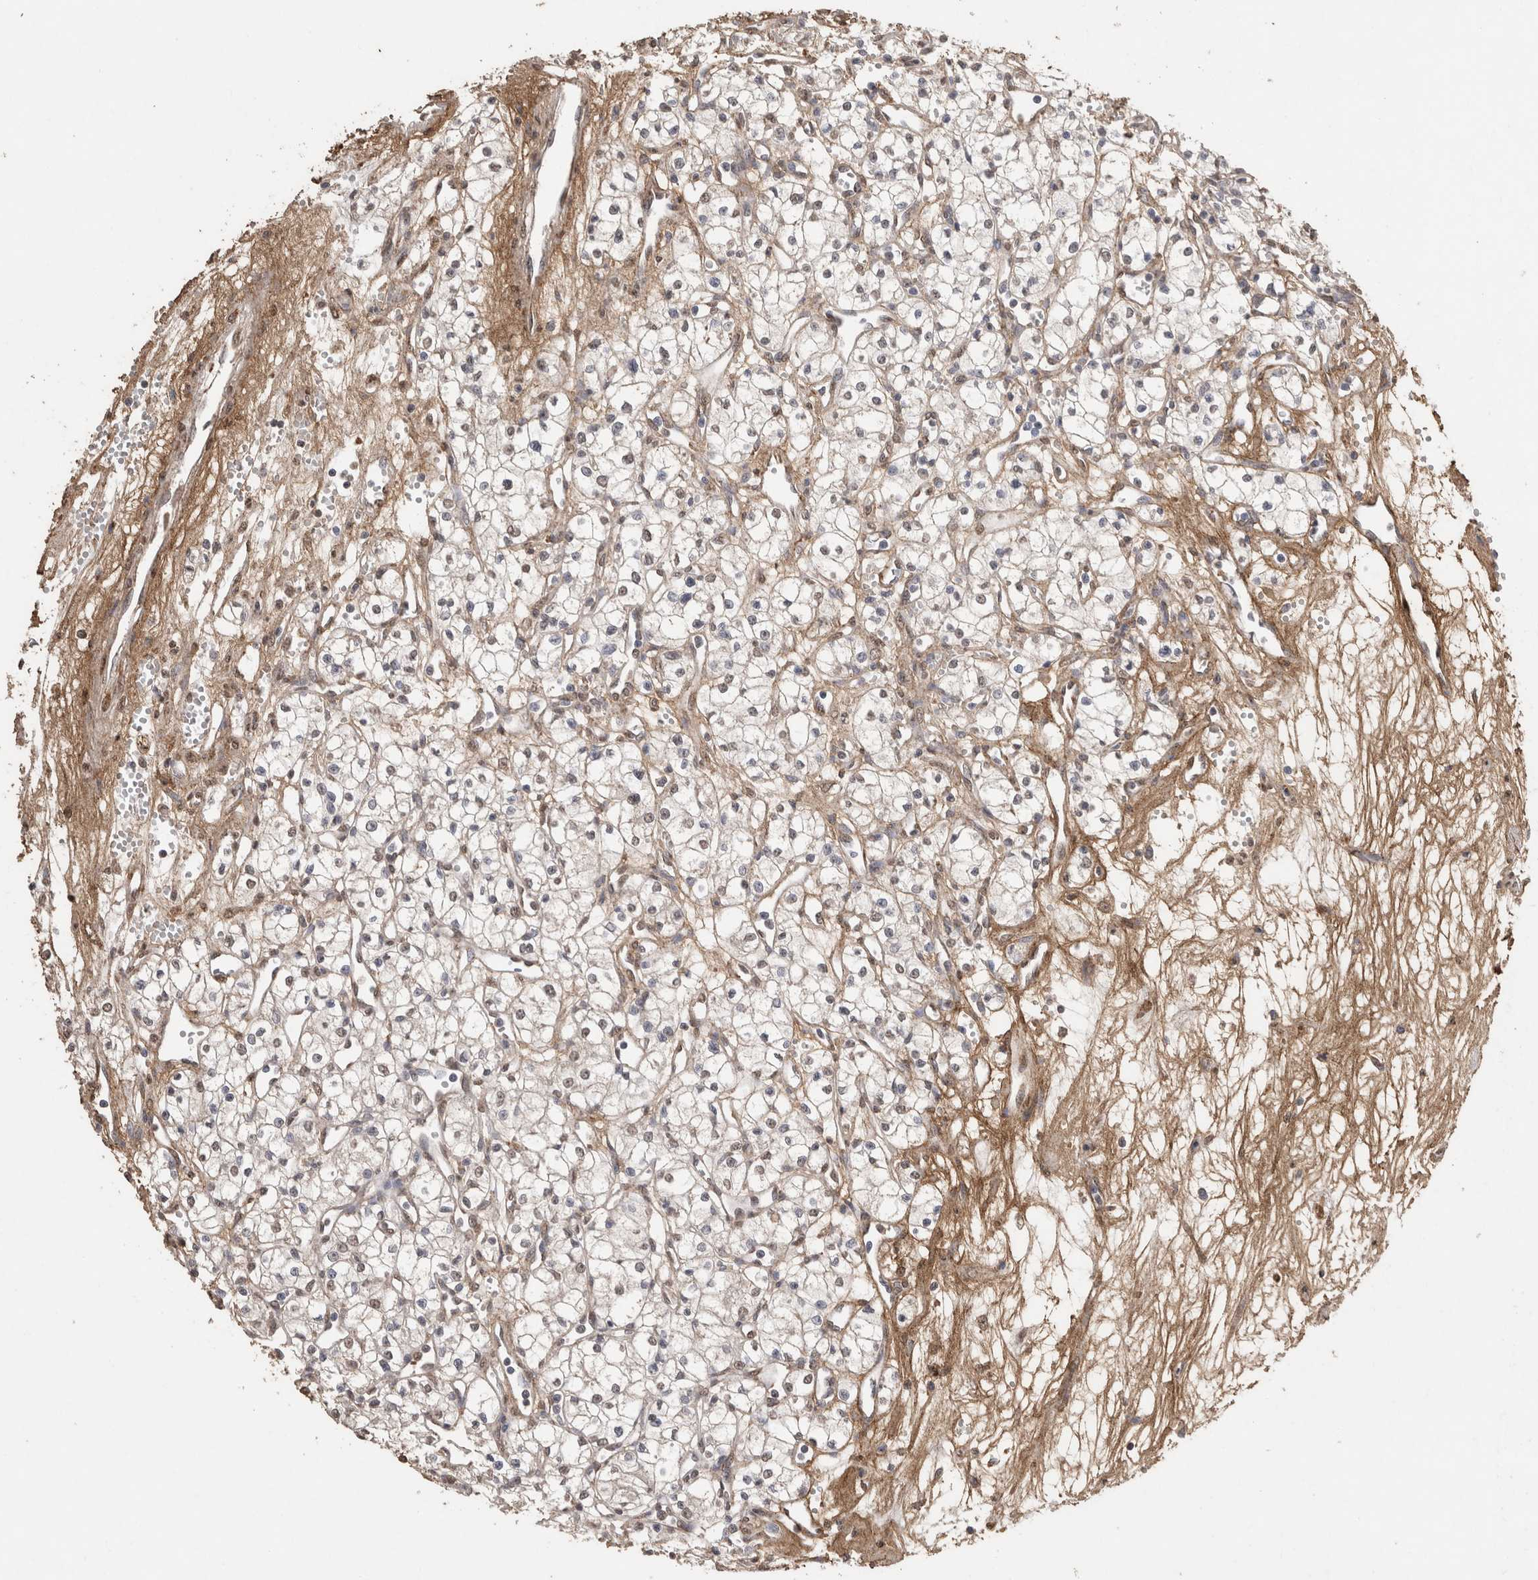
{"staining": {"intensity": "negative", "quantity": "none", "location": "none"}, "tissue": "renal cancer", "cell_type": "Tumor cells", "image_type": "cancer", "snomed": [{"axis": "morphology", "description": "Adenocarcinoma, NOS"}, {"axis": "topography", "description": "Kidney"}], "caption": "Immunohistochemical staining of renal adenocarcinoma demonstrates no significant staining in tumor cells. (Immunohistochemistry (ihc), brightfield microscopy, high magnification).", "gene": "C1QTNF5", "patient": {"sex": "male", "age": 59}}